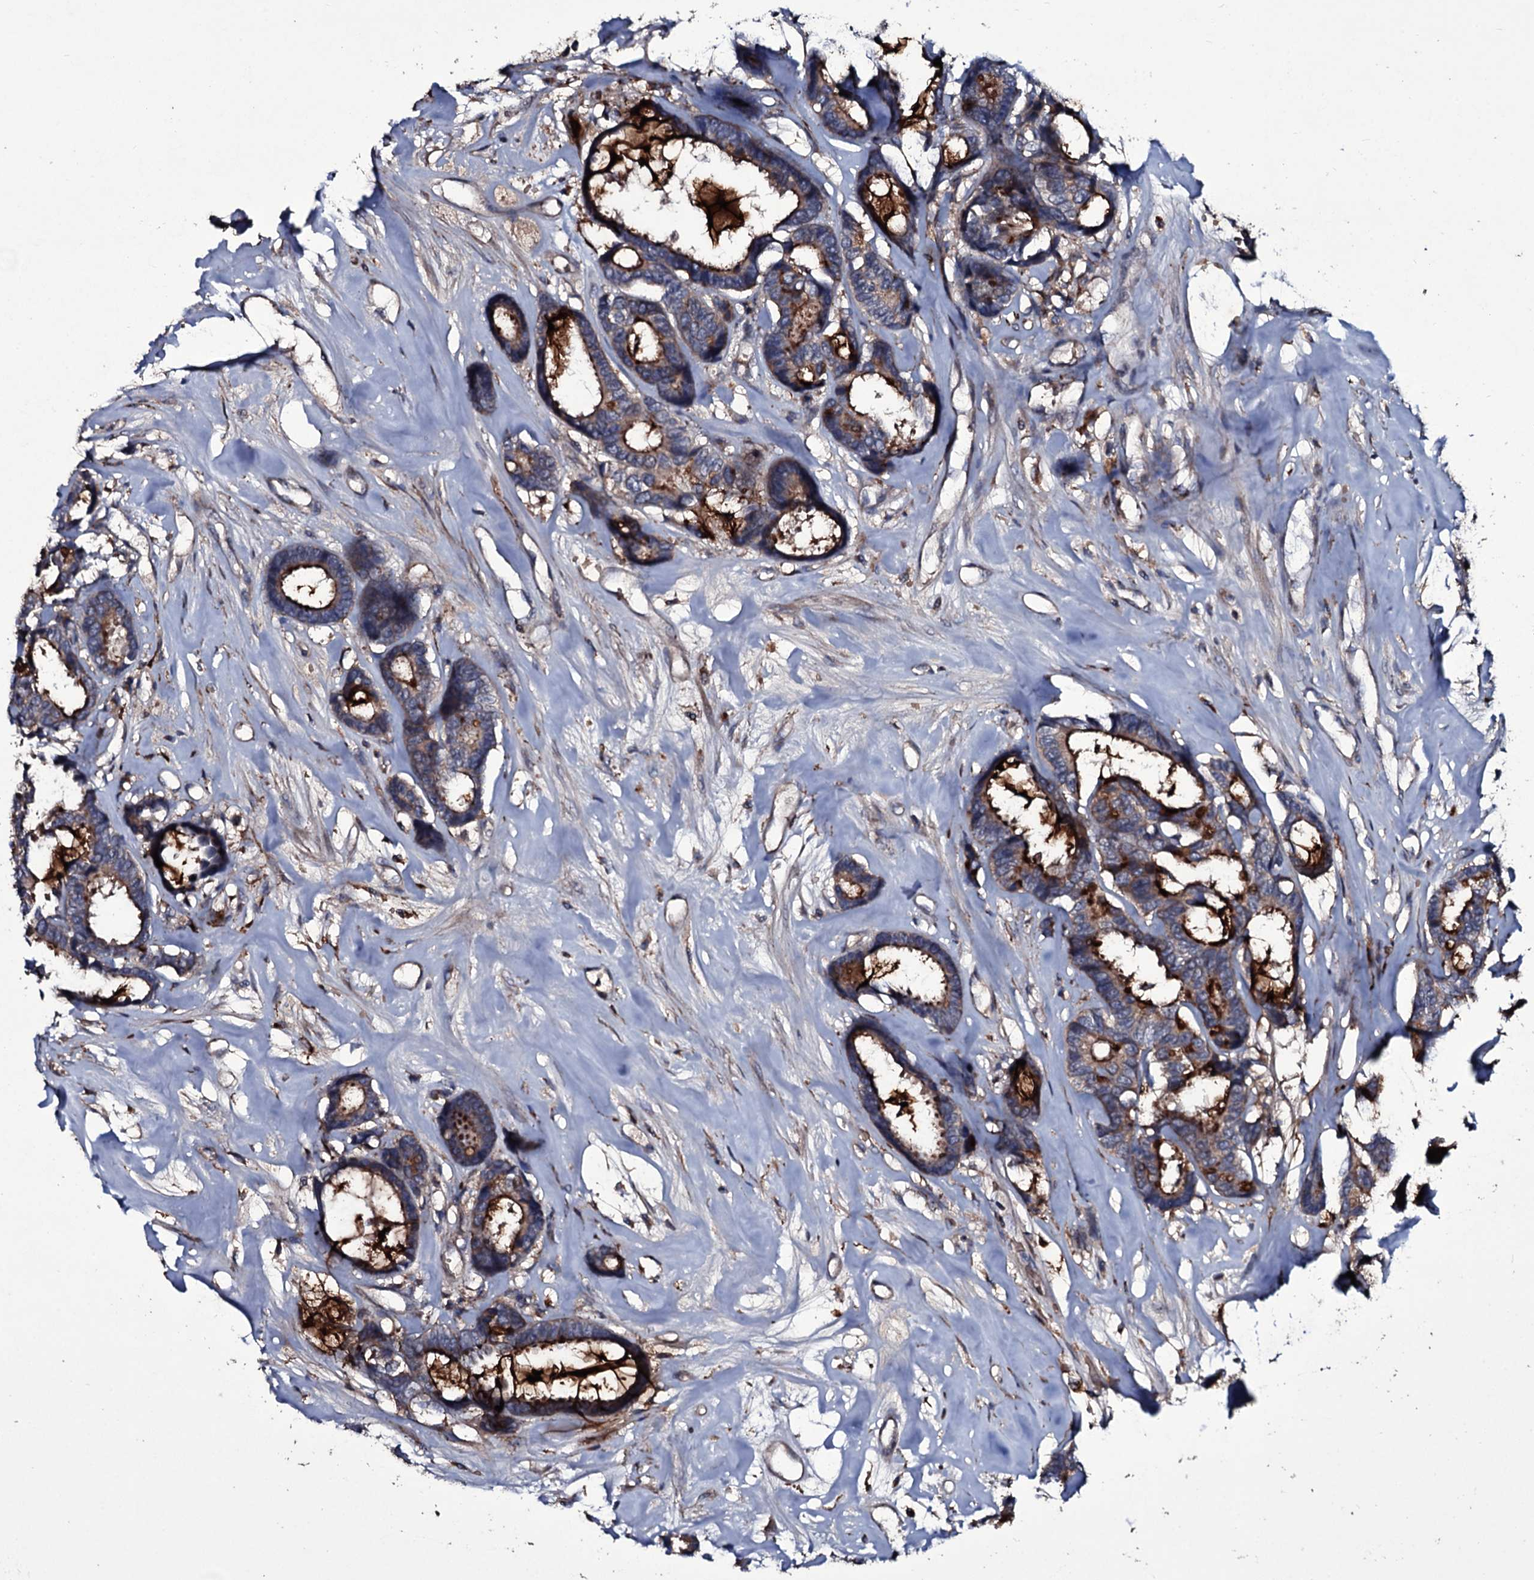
{"staining": {"intensity": "strong", "quantity": "25%-75%", "location": "cytoplasmic/membranous"}, "tissue": "breast cancer", "cell_type": "Tumor cells", "image_type": "cancer", "snomed": [{"axis": "morphology", "description": "Duct carcinoma"}, {"axis": "topography", "description": "Breast"}], "caption": "Tumor cells show high levels of strong cytoplasmic/membranous staining in approximately 25%-75% of cells in human breast cancer. The staining was performed using DAB (3,3'-diaminobenzidine) to visualize the protein expression in brown, while the nuclei were stained in blue with hematoxylin (Magnification: 20x).", "gene": "ZSWIM8", "patient": {"sex": "female", "age": 87}}